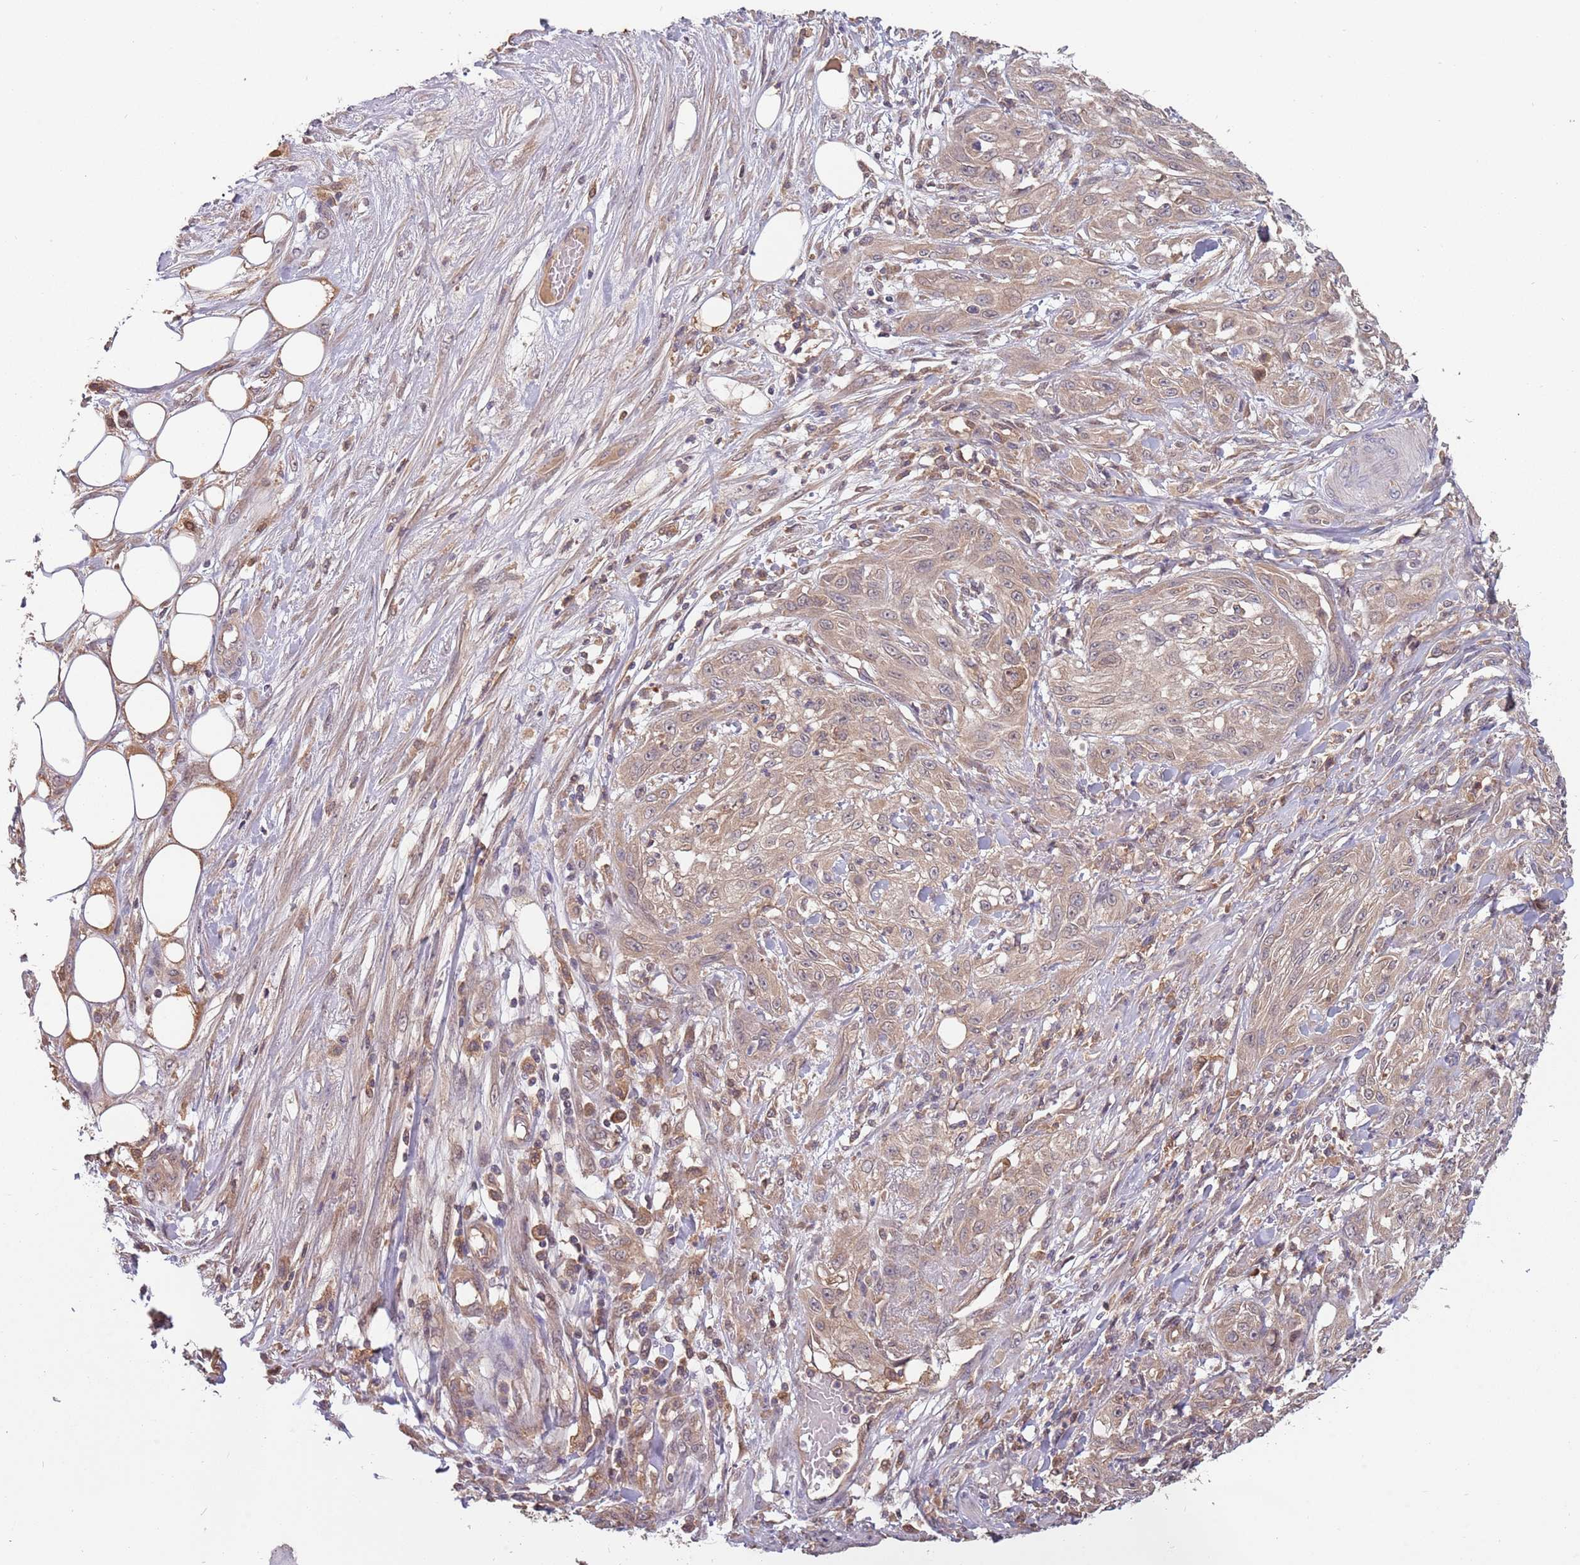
{"staining": {"intensity": "weak", "quantity": "25%-75%", "location": "cytoplasmic/membranous"}, "tissue": "skin cancer", "cell_type": "Tumor cells", "image_type": "cancer", "snomed": [{"axis": "morphology", "description": "Squamous cell carcinoma, NOS"}, {"axis": "morphology", "description": "Squamous cell carcinoma, metastatic, NOS"}, {"axis": "topography", "description": "Skin"}, {"axis": "topography", "description": "Lymph node"}], "caption": "The photomicrograph reveals immunohistochemical staining of squamous cell carcinoma (skin). There is weak cytoplasmic/membranous expression is identified in about 25%-75% of tumor cells. Immunohistochemistry stains the protein of interest in brown and the nuclei are stained blue.", "gene": "USP32", "patient": {"sex": "male", "age": 75}}